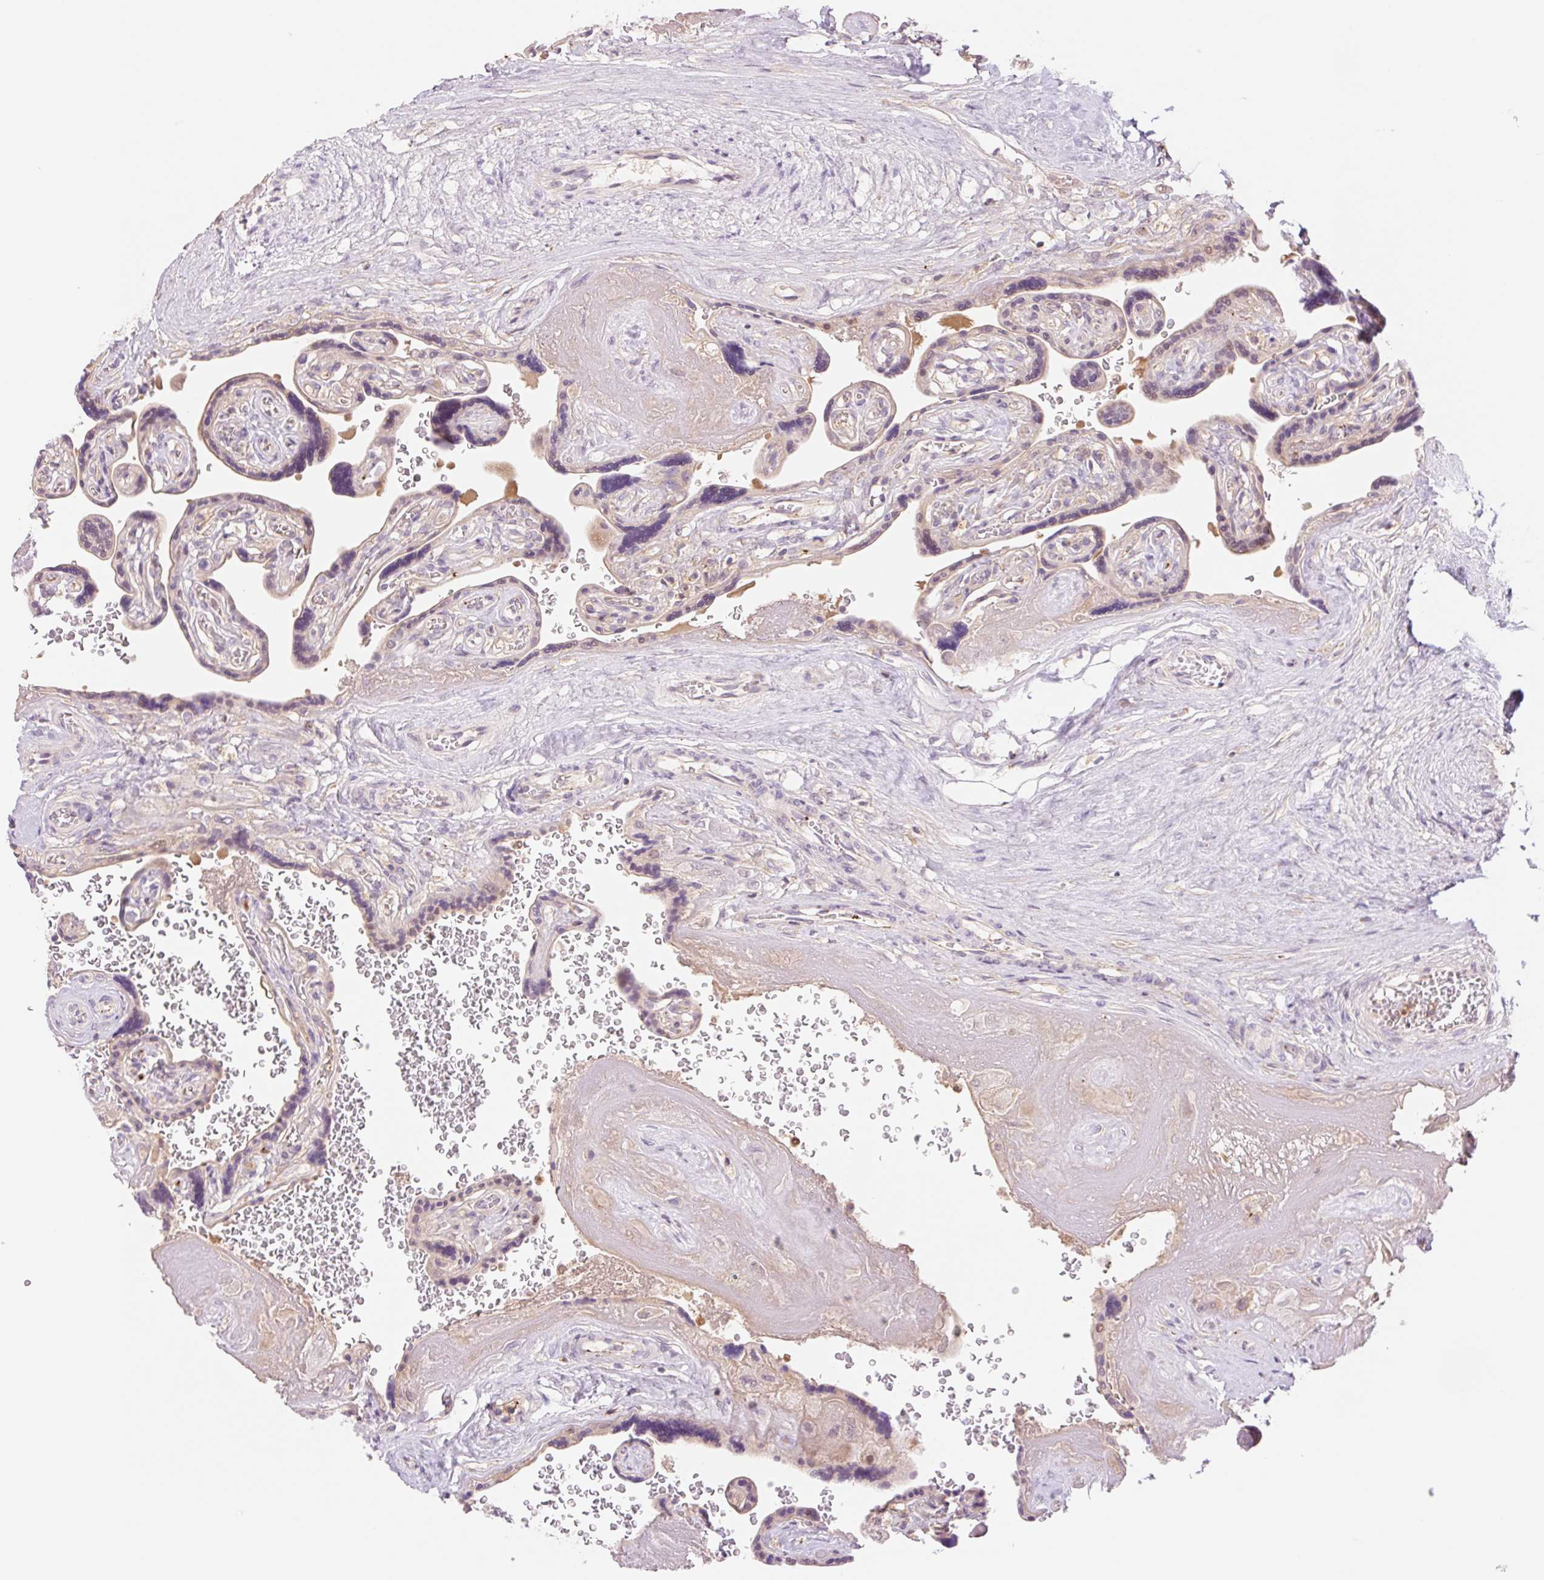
{"staining": {"intensity": "moderate", "quantity": "<25%", "location": "nuclear"}, "tissue": "placenta", "cell_type": "Decidual cells", "image_type": "normal", "snomed": [{"axis": "morphology", "description": "Normal tissue, NOS"}, {"axis": "topography", "description": "Placenta"}], "caption": "Immunohistochemical staining of normal human placenta reveals moderate nuclear protein expression in about <25% of decidual cells.", "gene": "HEBP1", "patient": {"sex": "female", "age": 32}}